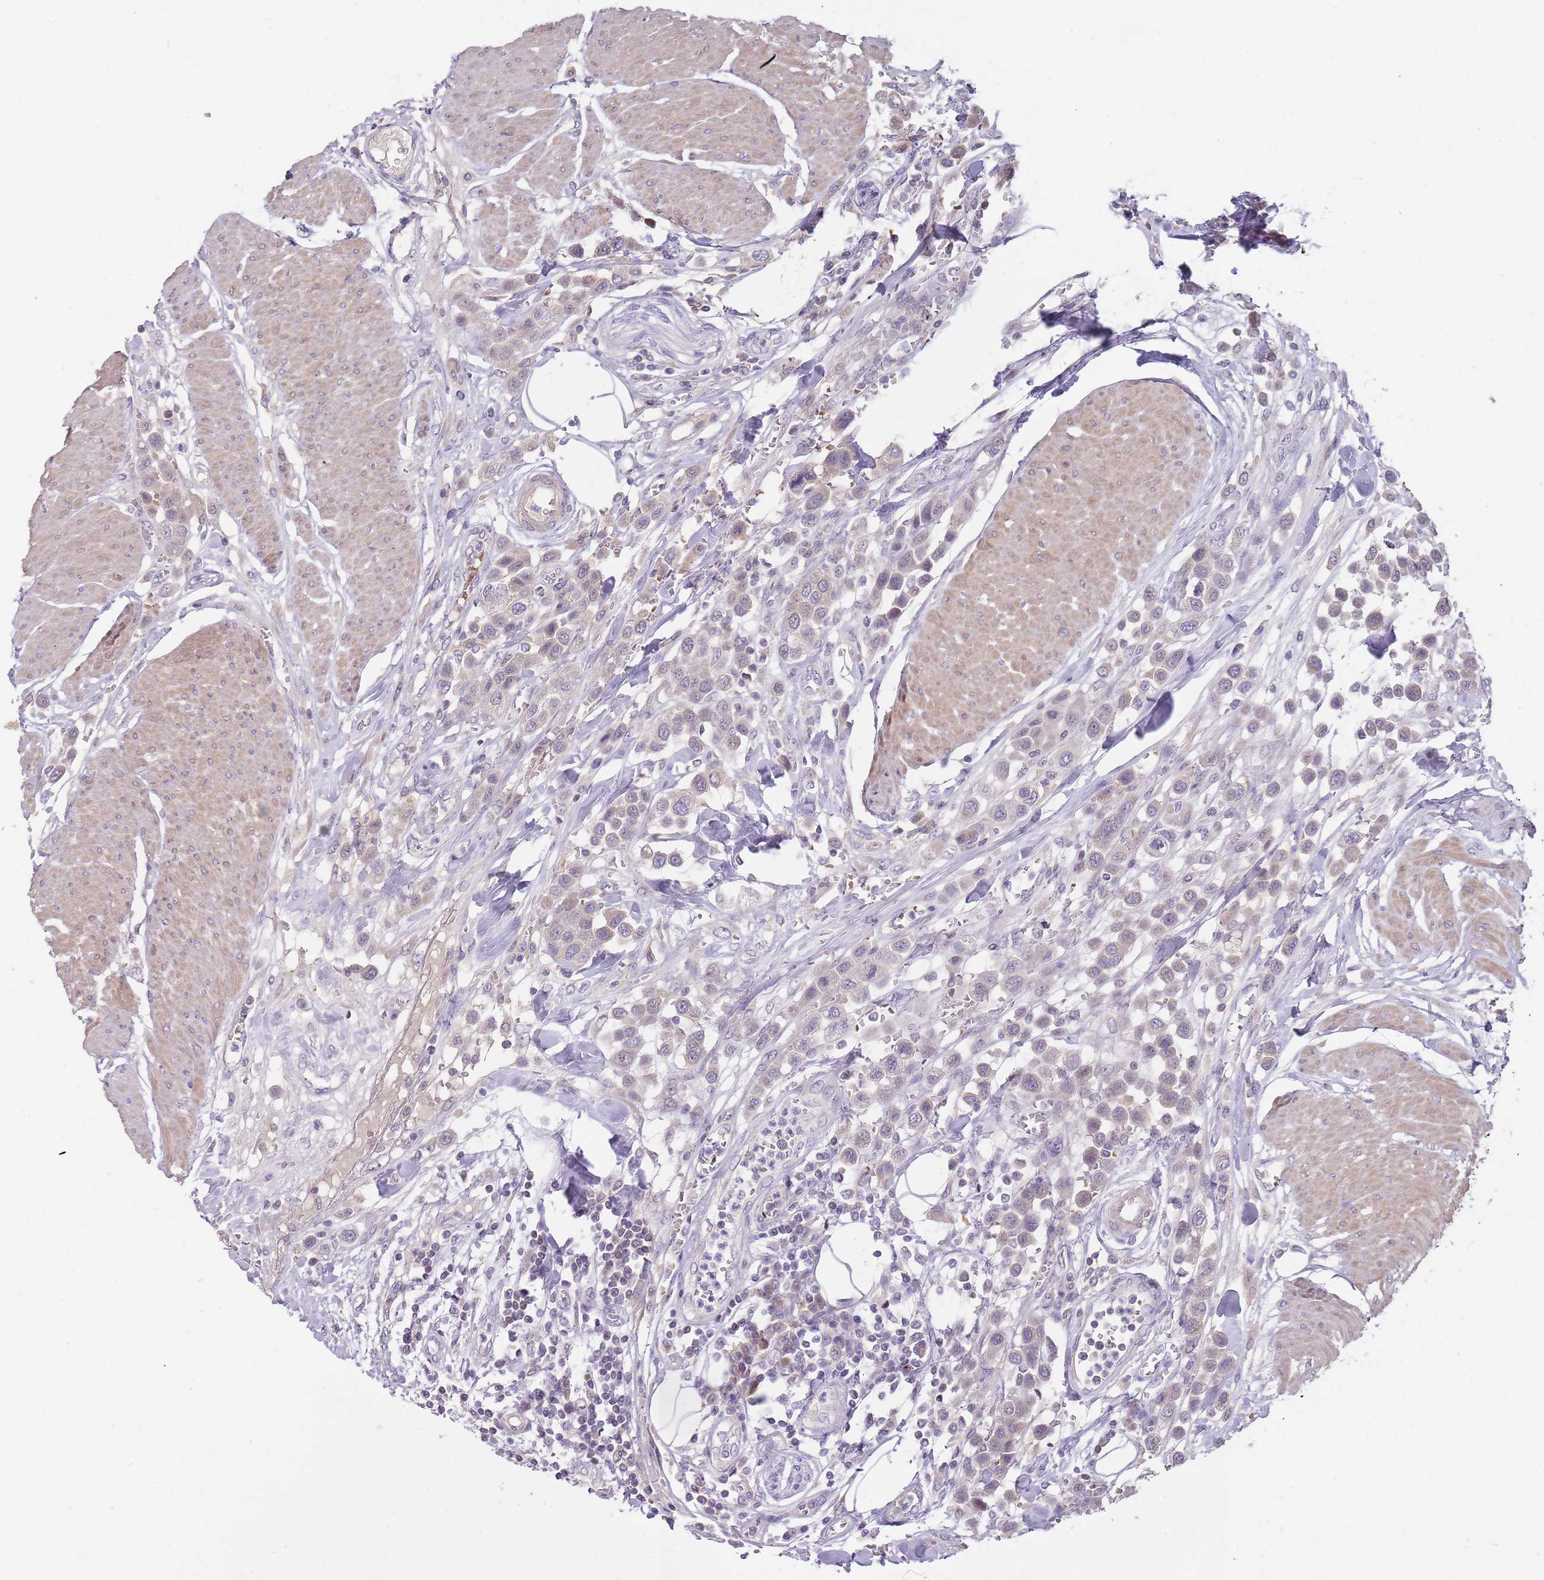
{"staining": {"intensity": "weak", "quantity": "<25%", "location": "cytoplasmic/membranous"}, "tissue": "urothelial cancer", "cell_type": "Tumor cells", "image_type": "cancer", "snomed": [{"axis": "morphology", "description": "Urothelial carcinoma, High grade"}, {"axis": "topography", "description": "Urinary bladder"}], "caption": "Immunohistochemical staining of human urothelial cancer exhibits no significant positivity in tumor cells.", "gene": "PRAC1", "patient": {"sex": "male", "age": 50}}